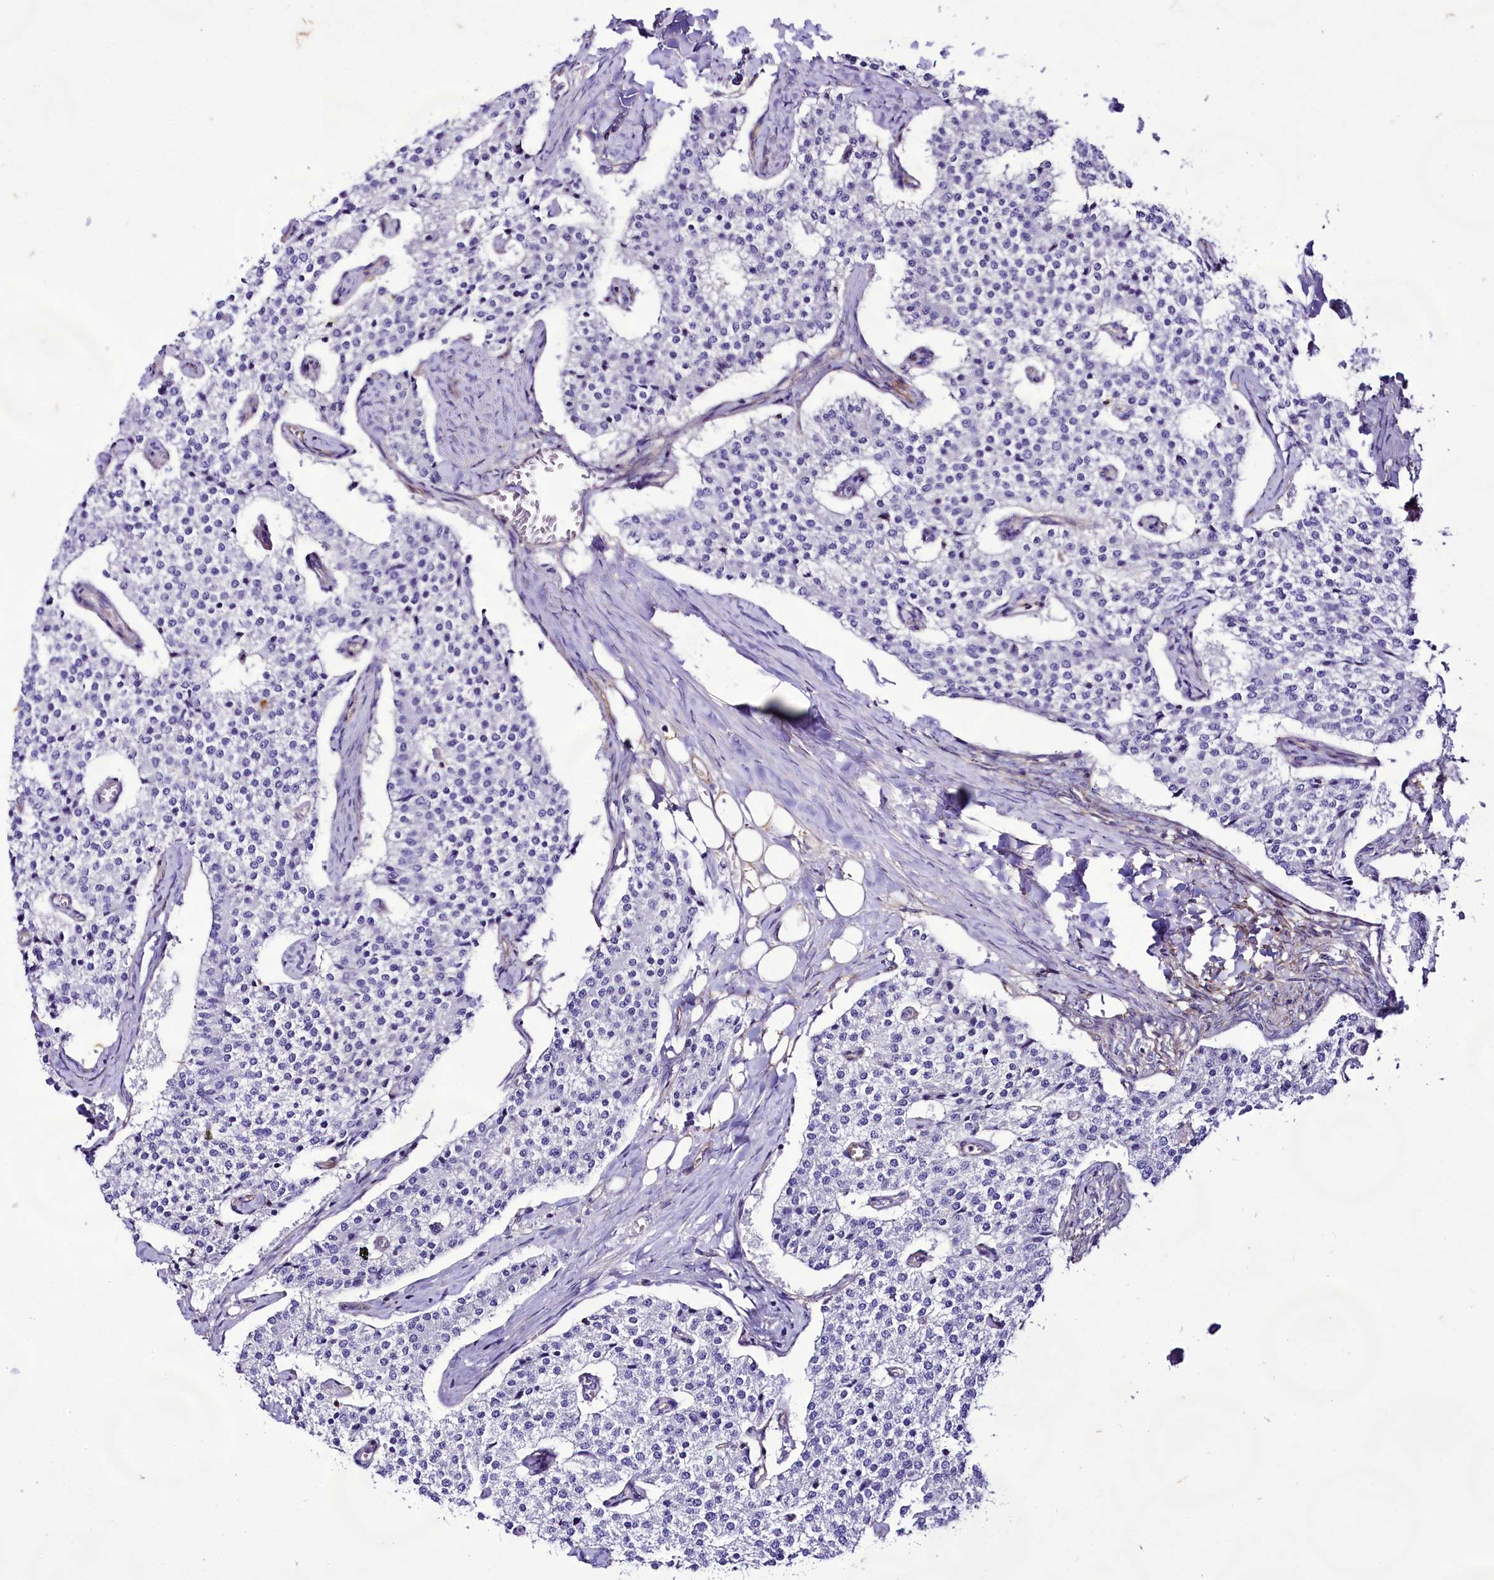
{"staining": {"intensity": "negative", "quantity": "none", "location": "none"}, "tissue": "carcinoid", "cell_type": "Tumor cells", "image_type": "cancer", "snomed": [{"axis": "morphology", "description": "Carcinoid, malignant, NOS"}, {"axis": "topography", "description": "Colon"}], "caption": "DAB immunohistochemical staining of human carcinoid shows no significant expression in tumor cells. Nuclei are stained in blue.", "gene": "CD99", "patient": {"sex": "female", "age": 52}}